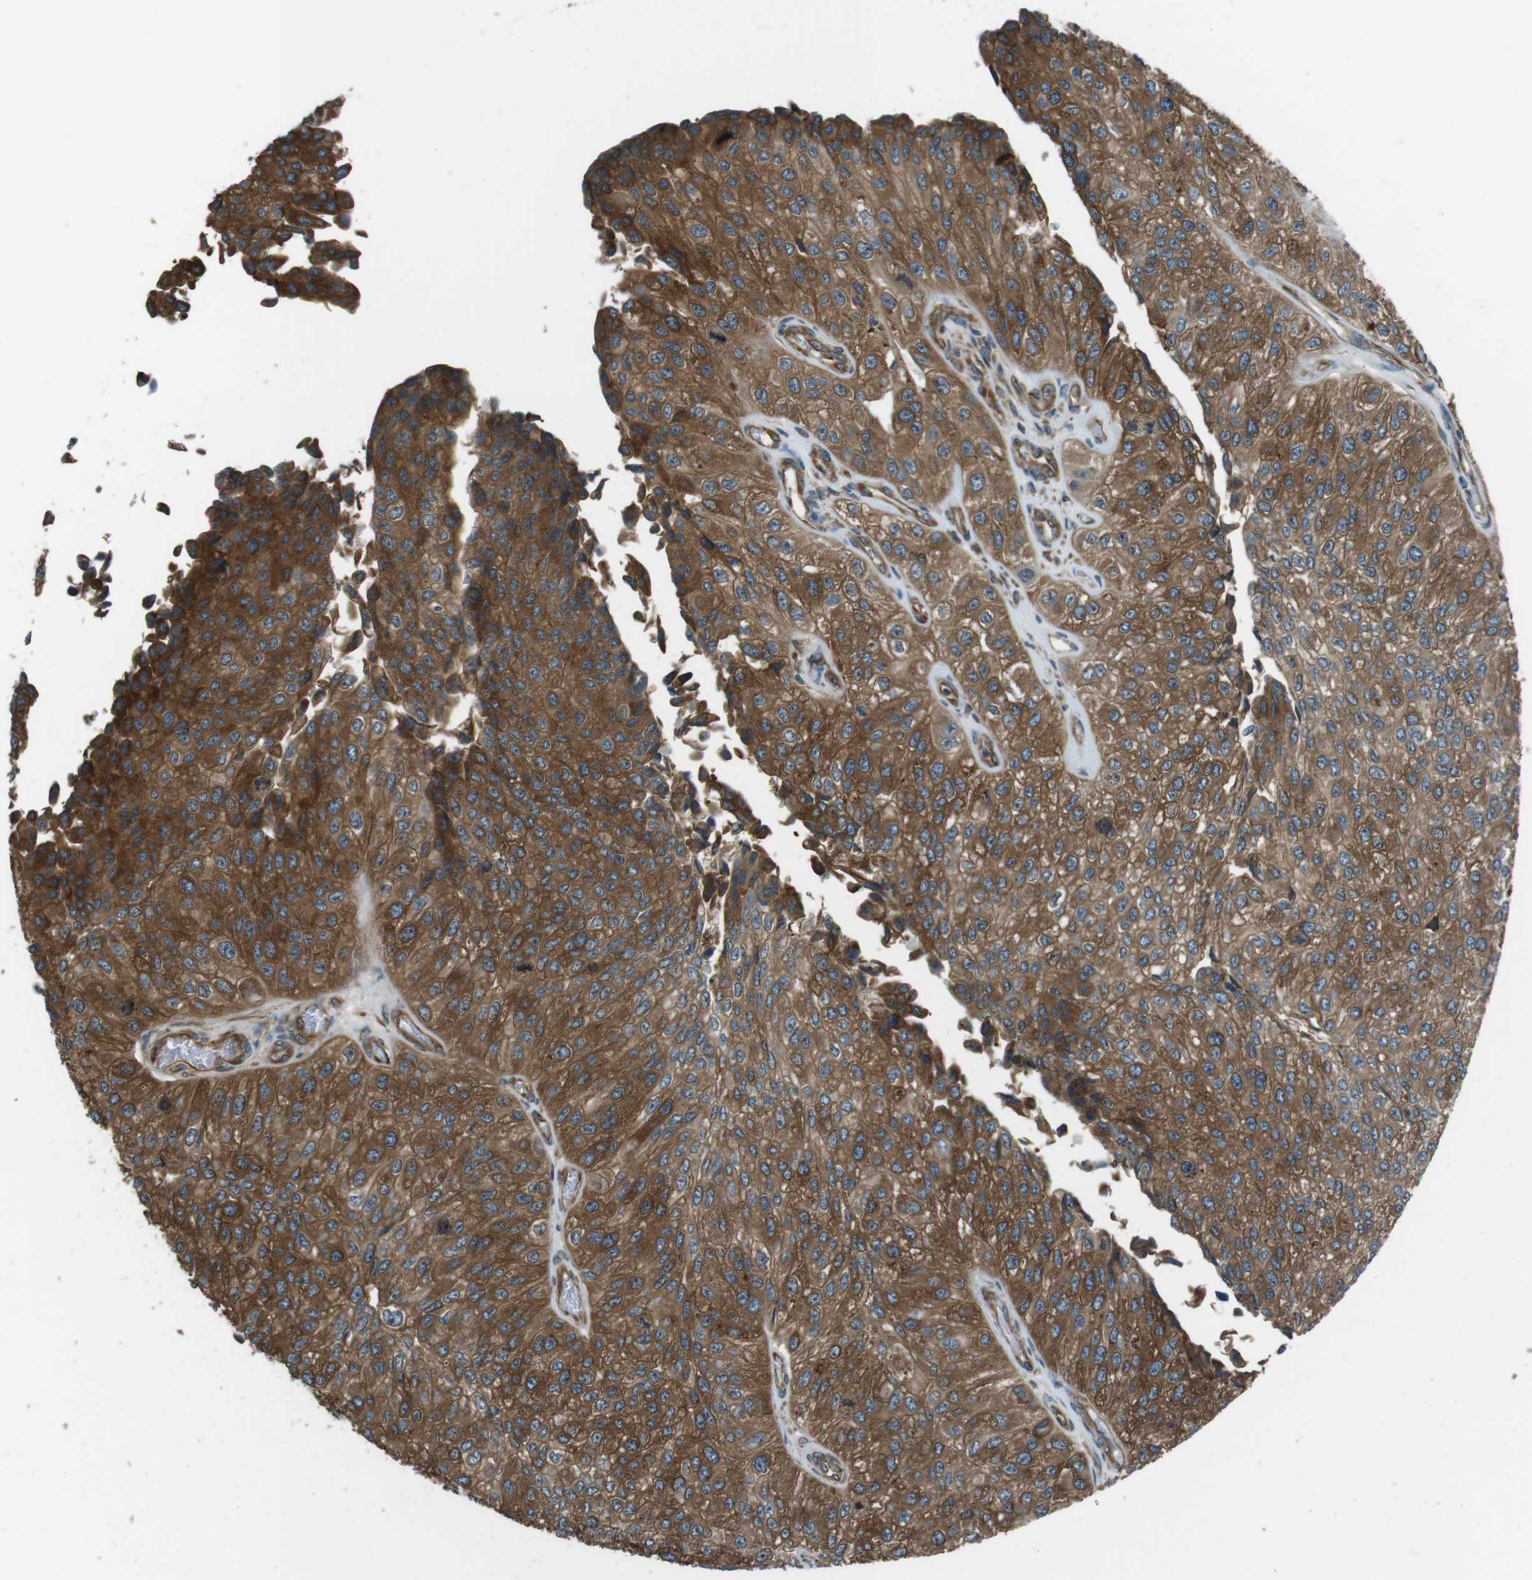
{"staining": {"intensity": "moderate", "quantity": ">75%", "location": "cytoplasmic/membranous"}, "tissue": "urothelial cancer", "cell_type": "Tumor cells", "image_type": "cancer", "snomed": [{"axis": "morphology", "description": "Urothelial carcinoma, High grade"}, {"axis": "topography", "description": "Kidney"}, {"axis": "topography", "description": "Urinary bladder"}], "caption": "Tumor cells exhibit medium levels of moderate cytoplasmic/membranous staining in approximately >75% of cells in human urothelial cancer. (DAB IHC, brown staining for protein, blue staining for nuclei).", "gene": "PA2G4", "patient": {"sex": "male", "age": 77}}